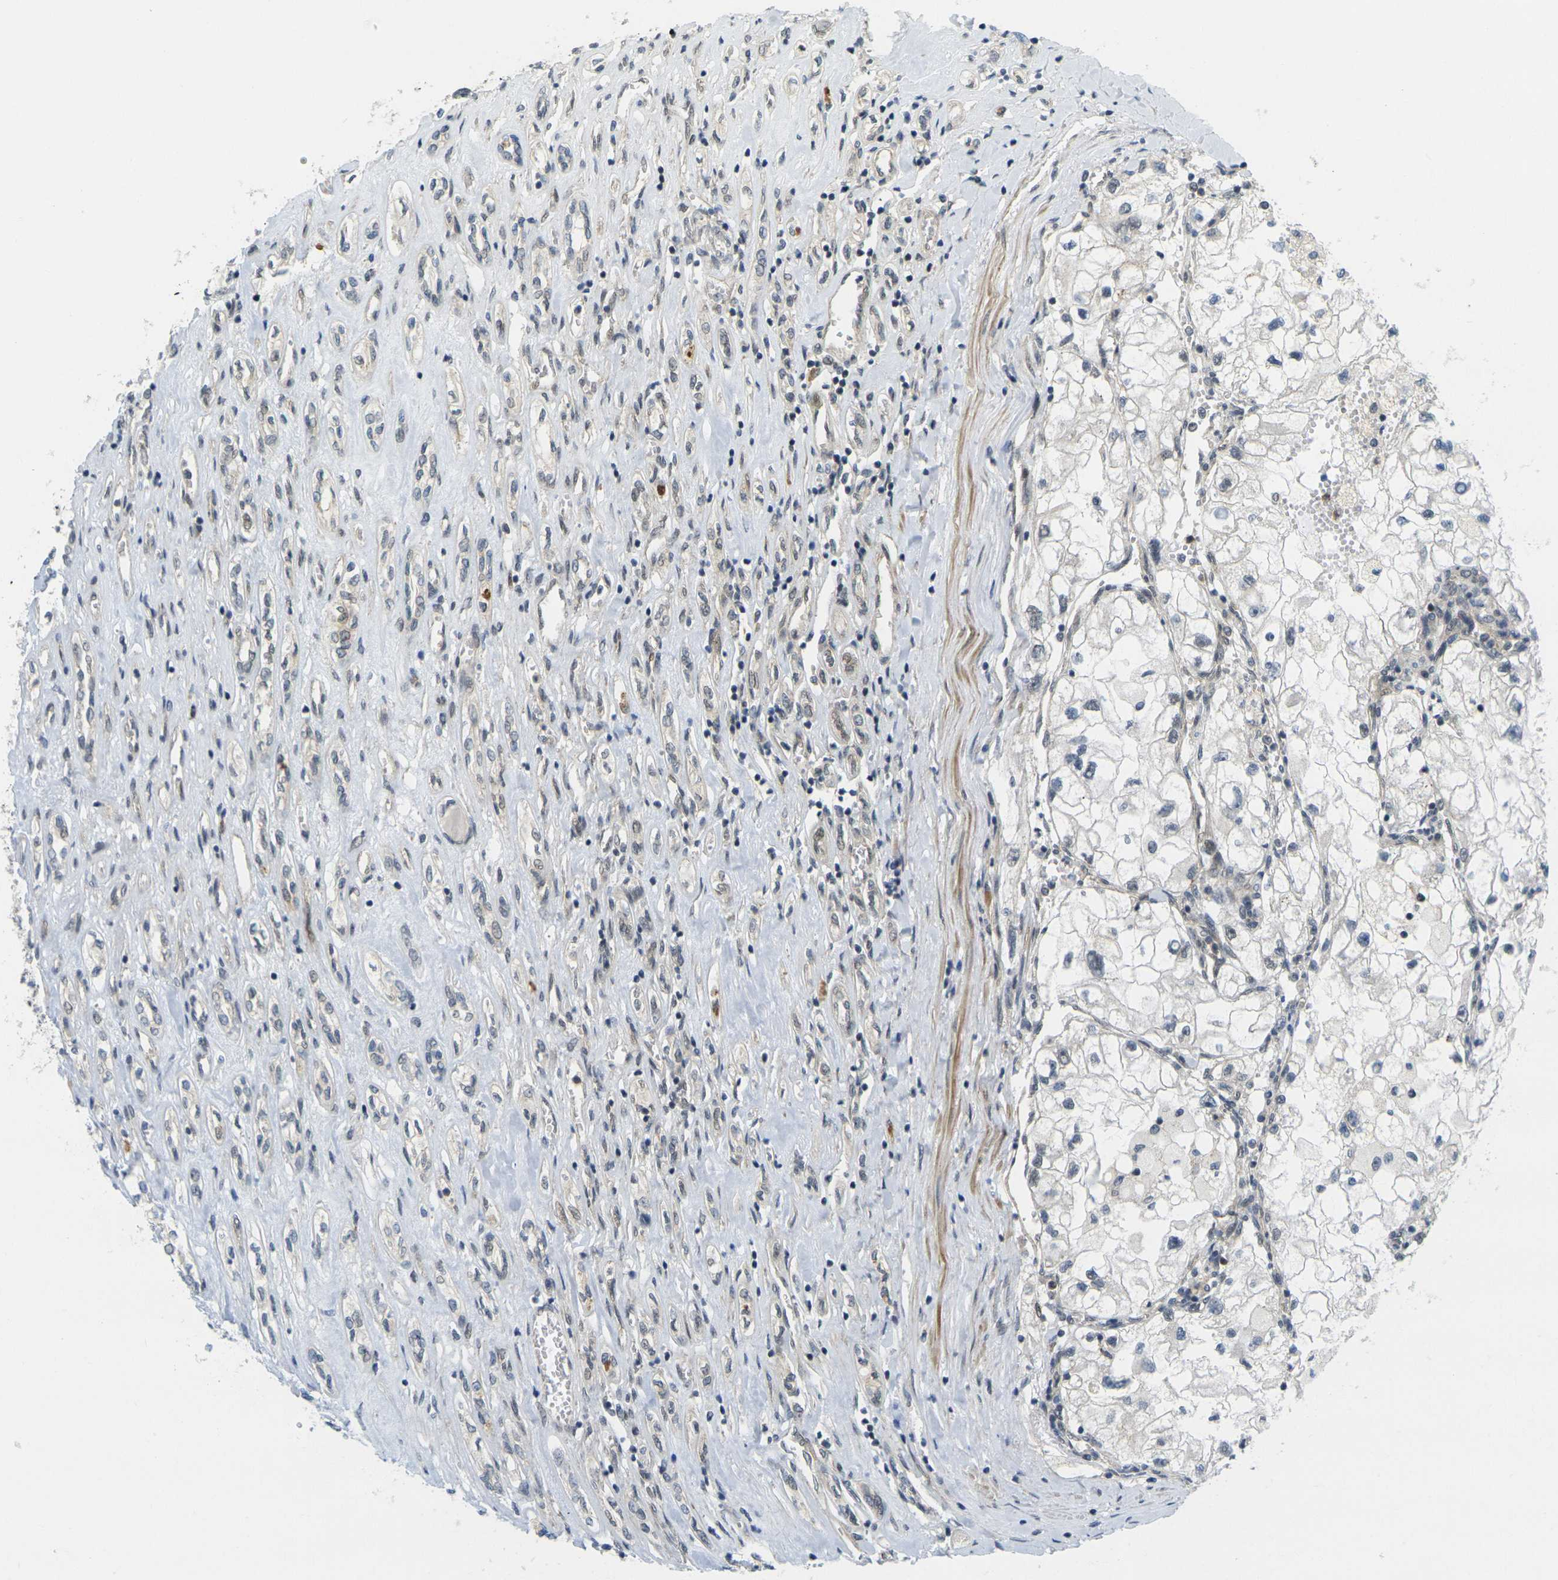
{"staining": {"intensity": "negative", "quantity": "none", "location": "none"}, "tissue": "renal cancer", "cell_type": "Tumor cells", "image_type": "cancer", "snomed": [{"axis": "morphology", "description": "Adenocarcinoma, NOS"}, {"axis": "topography", "description": "Kidney"}], "caption": "DAB immunohistochemical staining of adenocarcinoma (renal) displays no significant expression in tumor cells.", "gene": "KCTD10", "patient": {"sex": "female", "age": 70}}